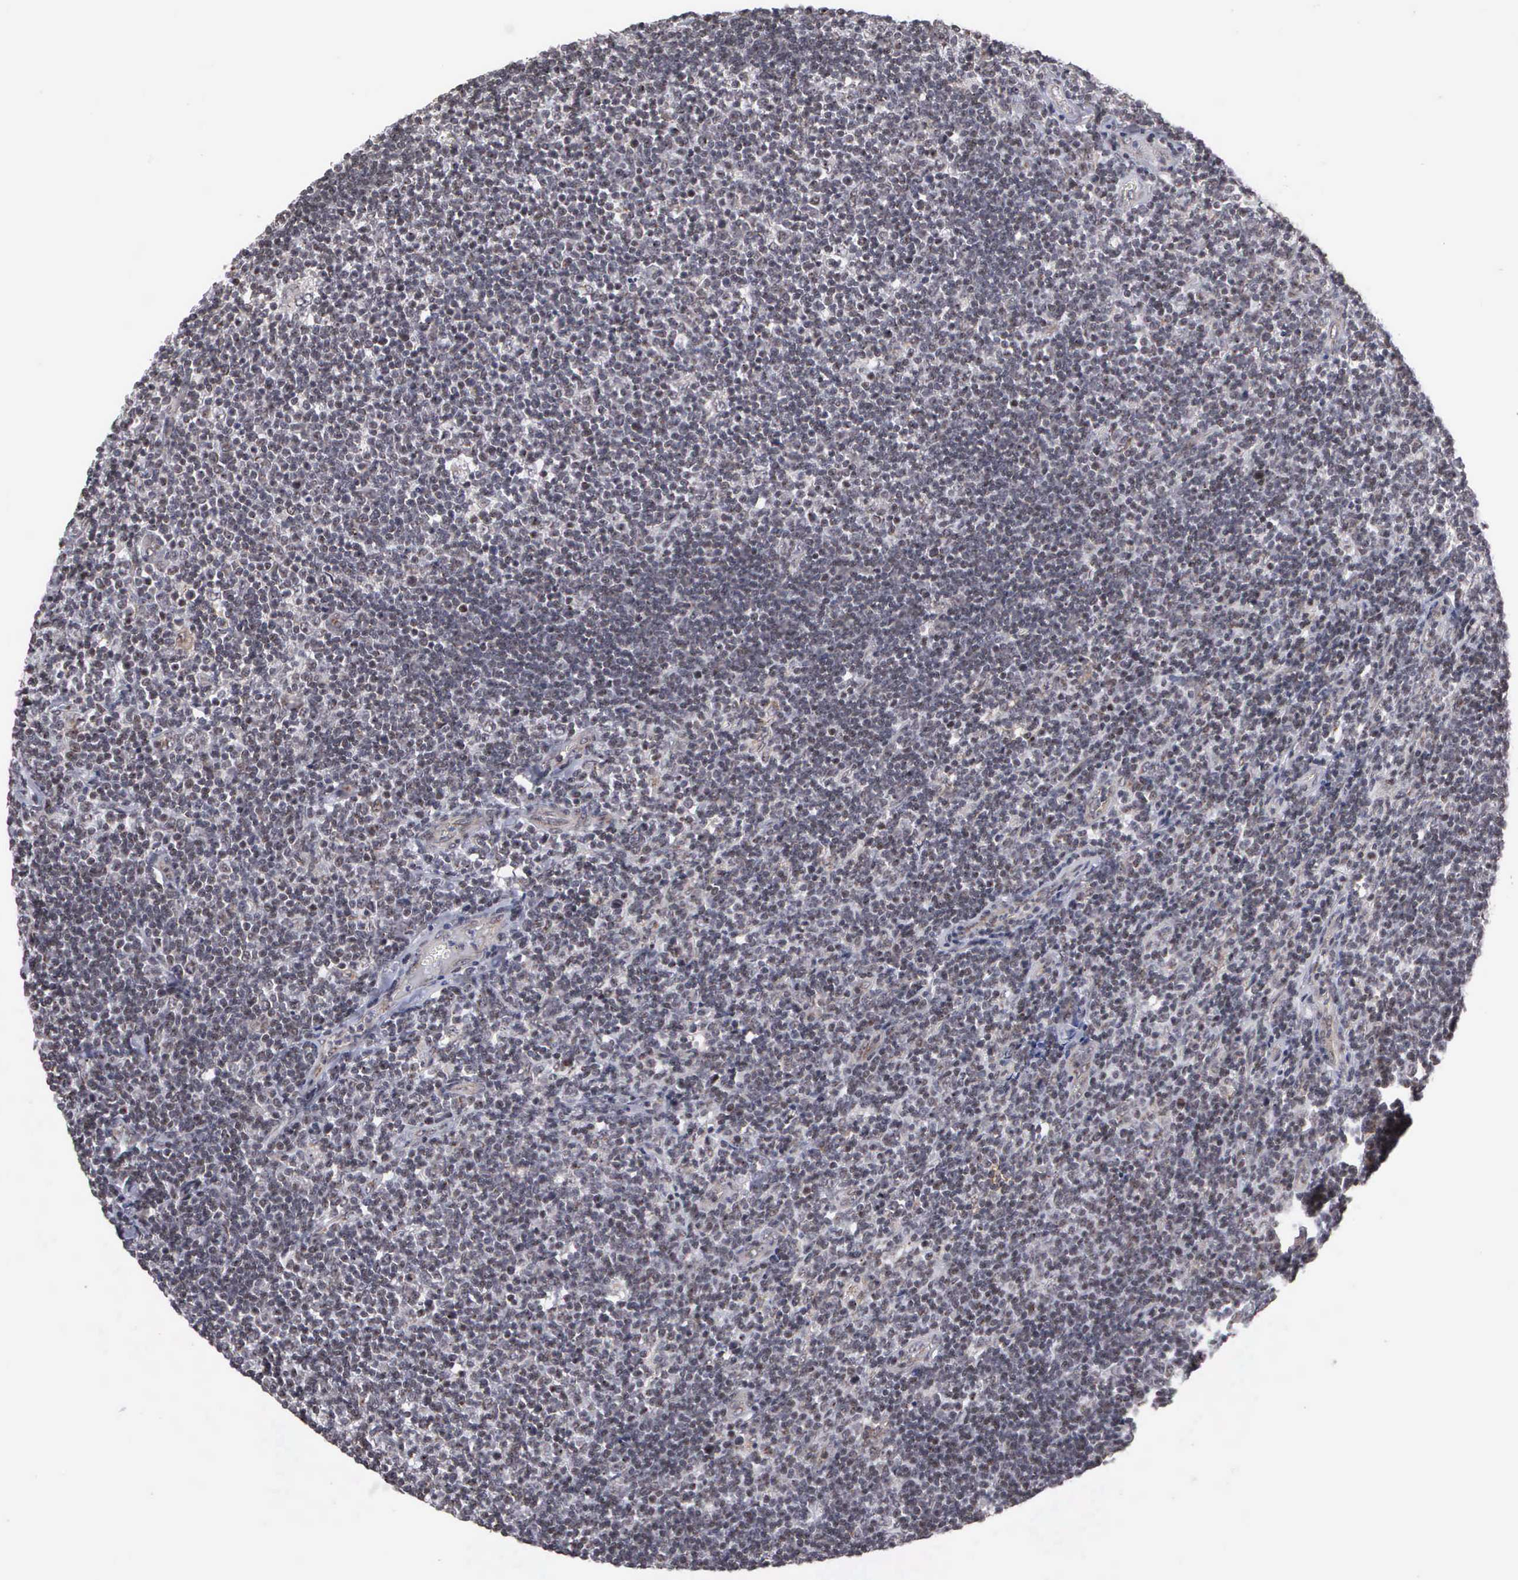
{"staining": {"intensity": "weak", "quantity": "25%-75%", "location": "cytoplasmic/membranous,nuclear"}, "tissue": "lymphoma", "cell_type": "Tumor cells", "image_type": "cancer", "snomed": [{"axis": "morphology", "description": "Malignant lymphoma, non-Hodgkin's type, Low grade"}, {"axis": "topography", "description": "Lymph node"}], "caption": "Low-grade malignant lymphoma, non-Hodgkin's type stained for a protein (brown) displays weak cytoplasmic/membranous and nuclear positive expression in about 25%-75% of tumor cells.", "gene": "GTF2A1", "patient": {"sex": "male", "age": 74}}